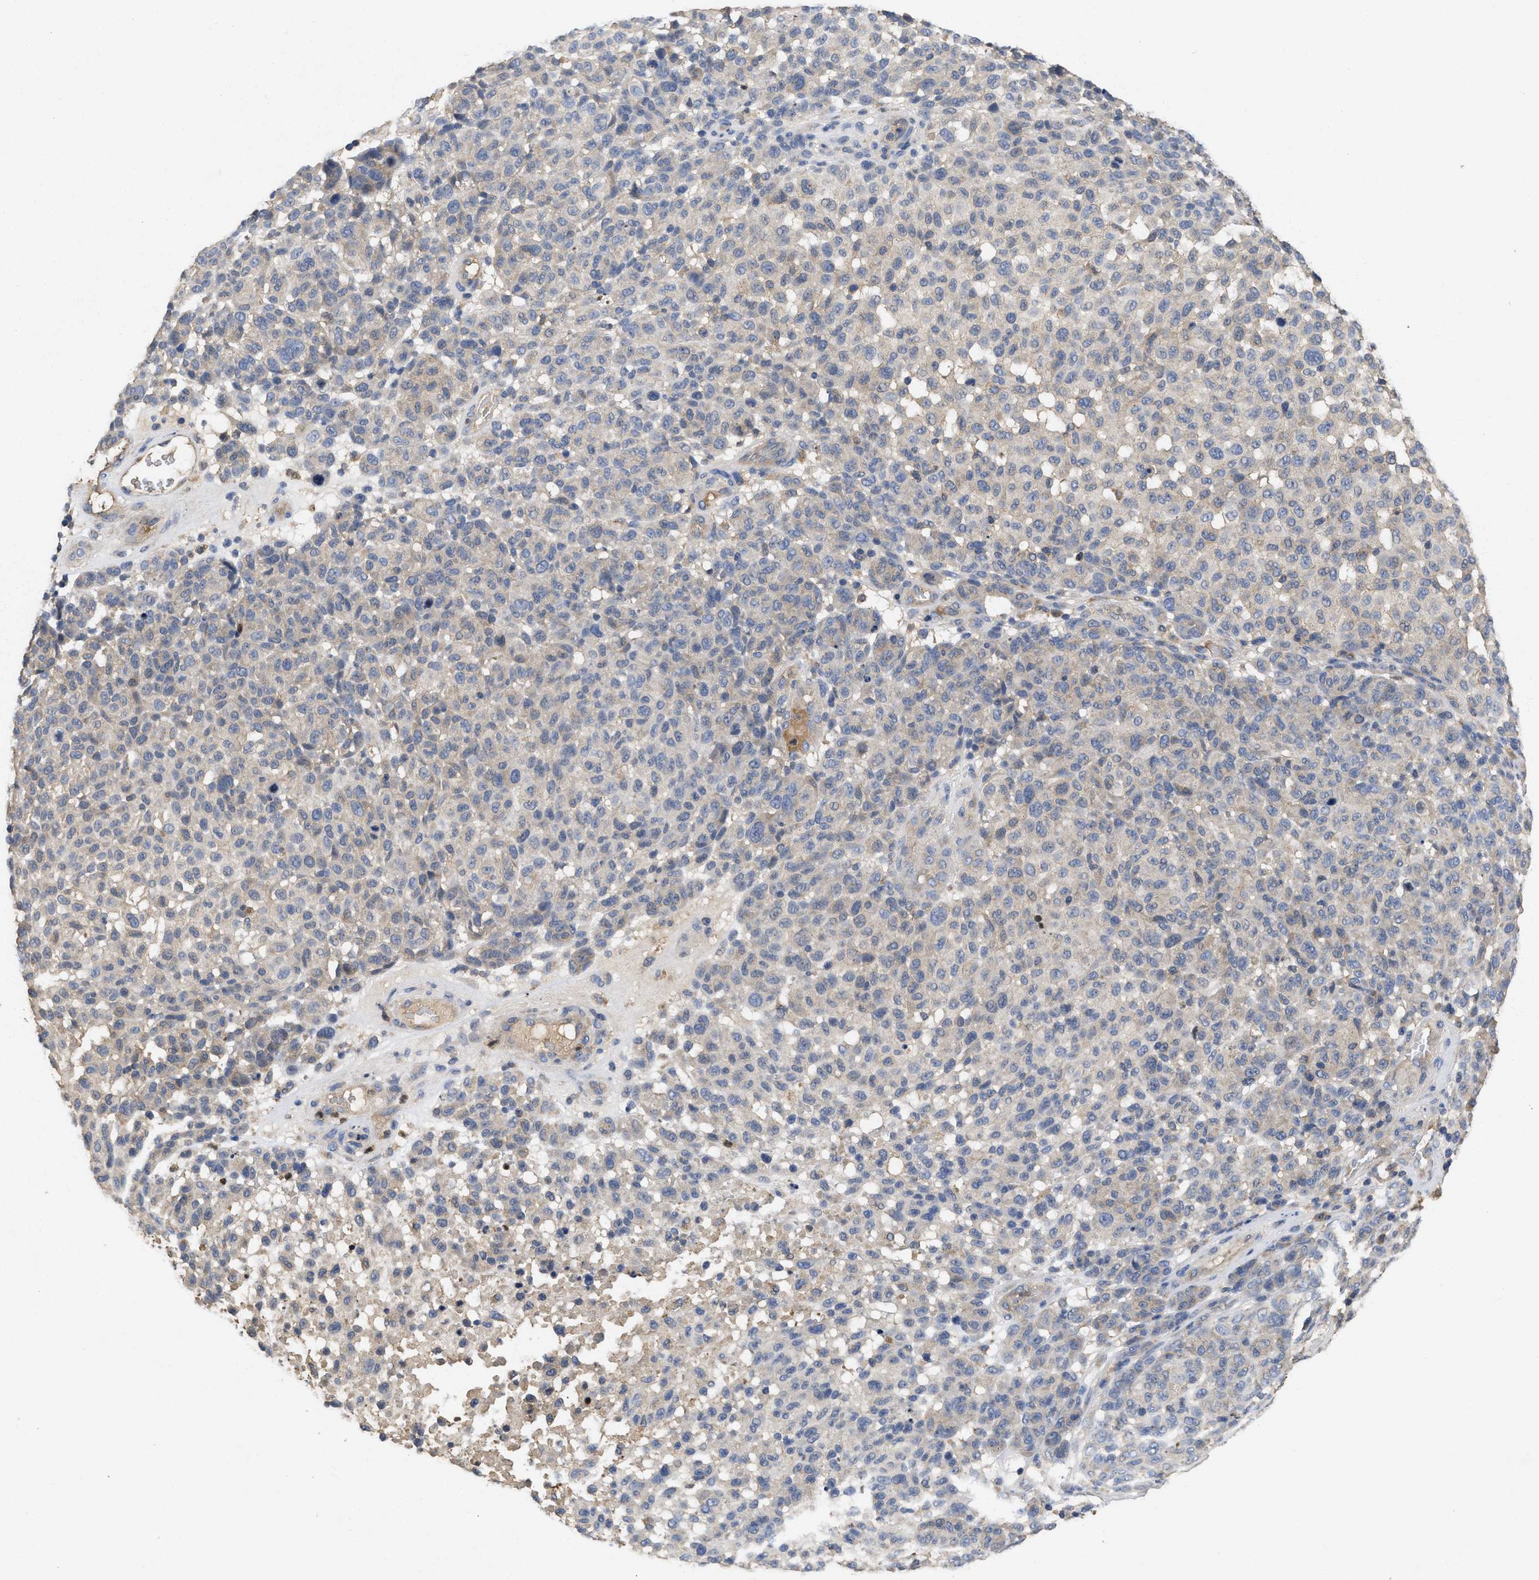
{"staining": {"intensity": "weak", "quantity": "<25%", "location": "cytoplasmic/membranous"}, "tissue": "melanoma", "cell_type": "Tumor cells", "image_type": "cancer", "snomed": [{"axis": "morphology", "description": "Malignant melanoma, NOS"}, {"axis": "topography", "description": "Skin"}], "caption": "Protein analysis of melanoma reveals no significant staining in tumor cells.", "gene": "RNF216", "patient": {"sex": "male", "age": 59}}